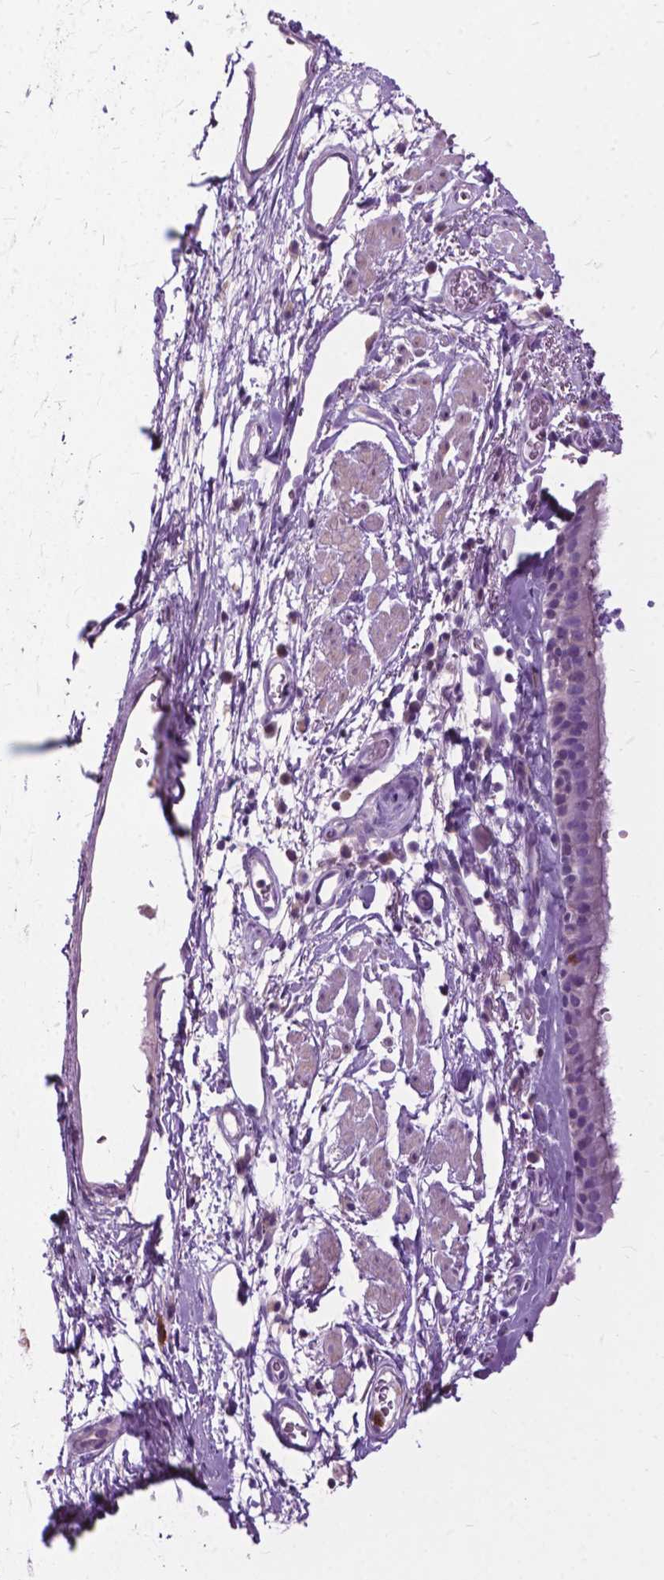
{"staining": {"intensity": "negative", "quantity": "none", "location": "none"}, "tissue": "bronchus", "cell_type": "Respiratory epithelial cells", "image_type": "normal", "snomed": [{"axis": "morphology", "description": "Normal tissue, NOS"}, {"axis": "topography", "description": "Cartilage tissue"}, {"axis": "topography", "description": "Bronchus"}], "caption": "This photomicrograph is of unremarkable bronchus stained with immunohistochemistry to label a protein in brown with the nuclei are counter-stained blue. There is no expression in respiratory epithelial cells. (DAB IHC, high magnification).", "gene": "PRR35", "patient": {"sex": "male", "age": 58}}